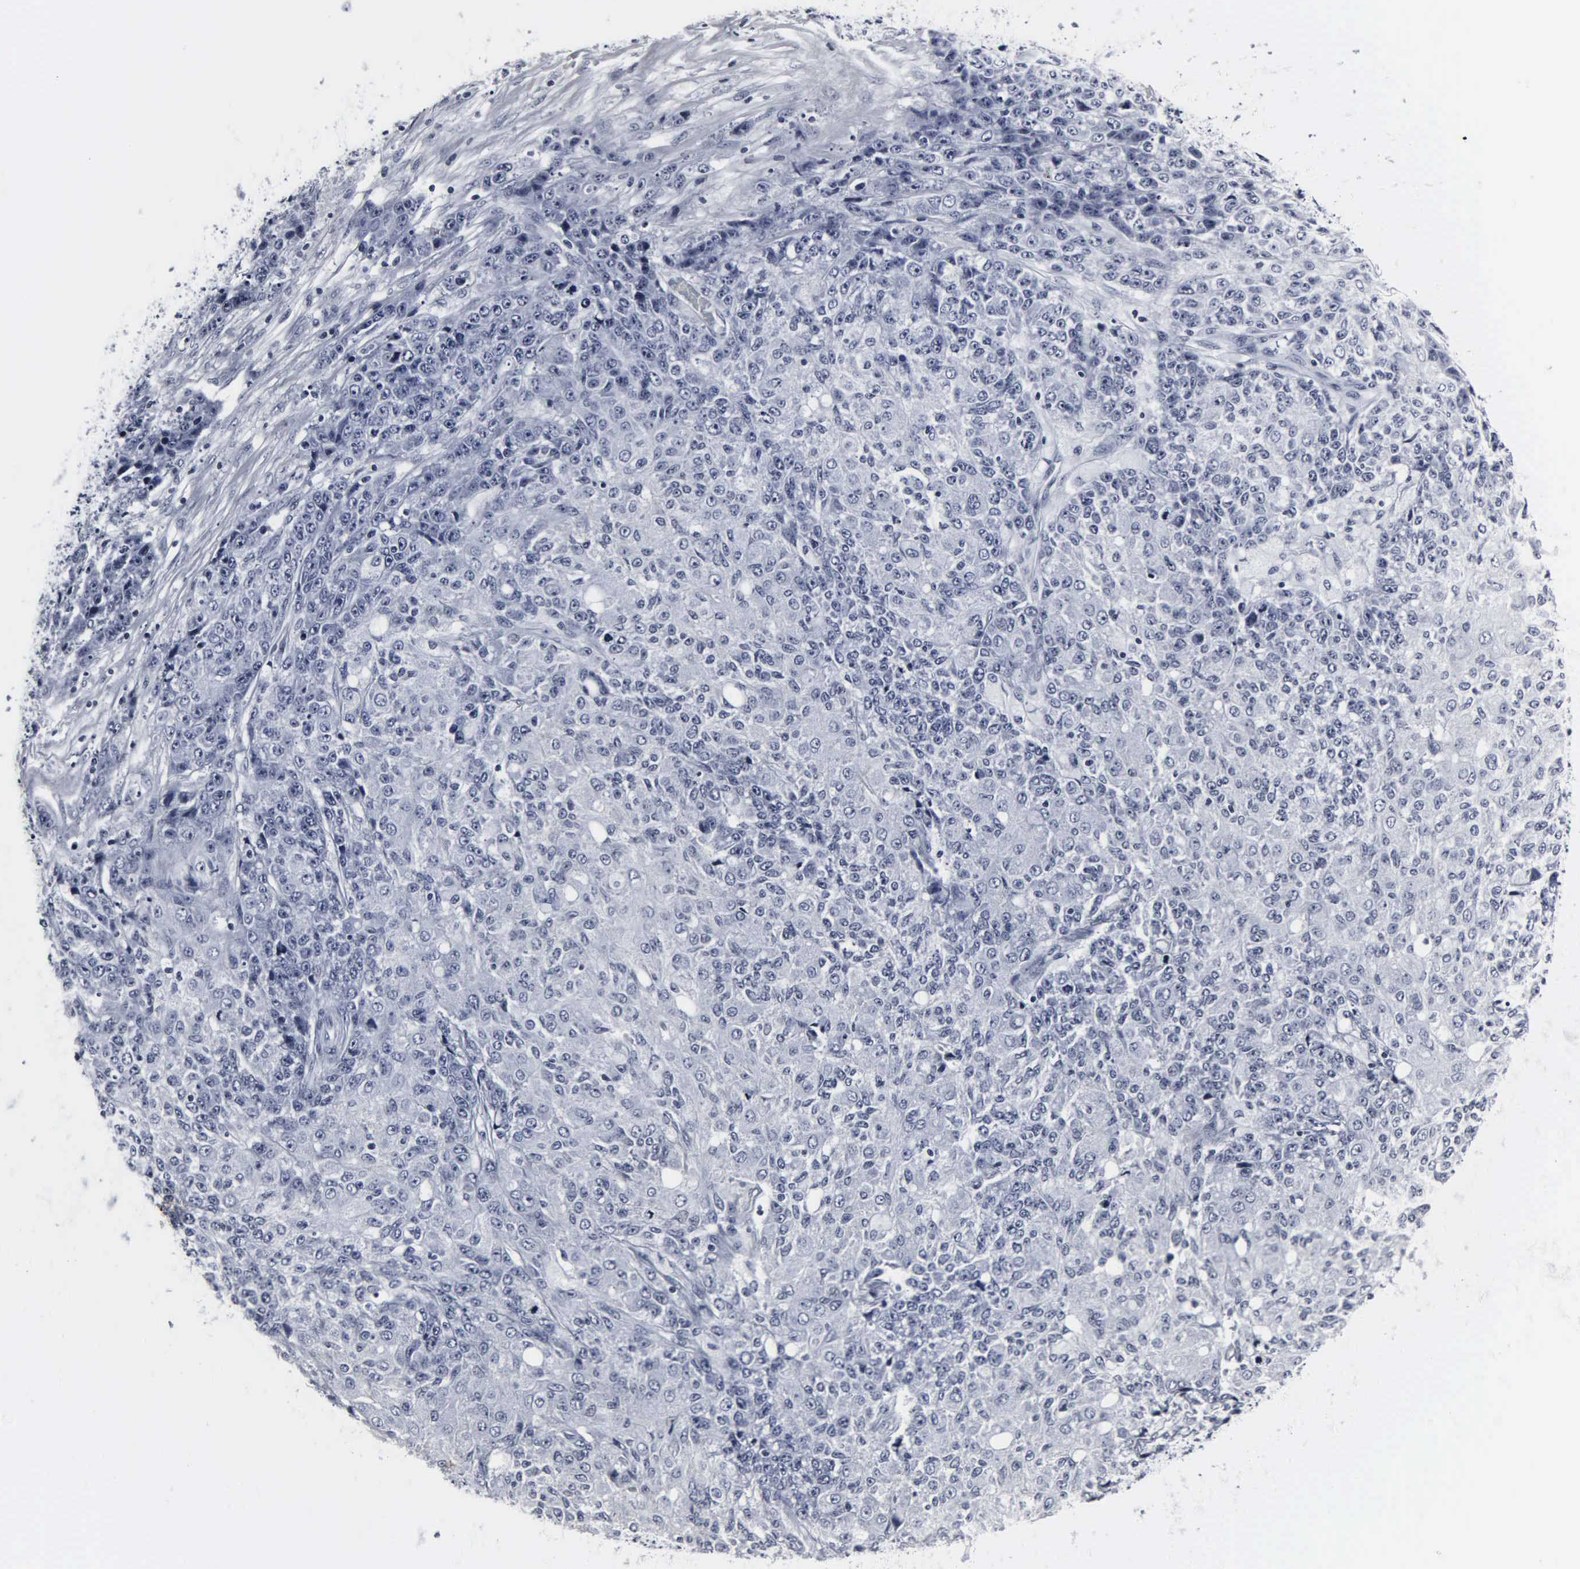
{"staining": {"intensity": "negative", "quantity": "none", "location": "none"}, "tissue": "ovarian cancer", "cell_type": "Tumor cells", "image_type": "cancer", "snomed": [{"axis": "morphology", "description": "Carcinoma, endometroid"}, {"axis": "topography", "description": "Ovary"}], "caption": "A micrograph of ovarian endometroid carcinoma stained for a protein reveals no brown staining in tumor cells.", "gene": "DGCR2", "patient": {"sex": "female", "age": 42}}